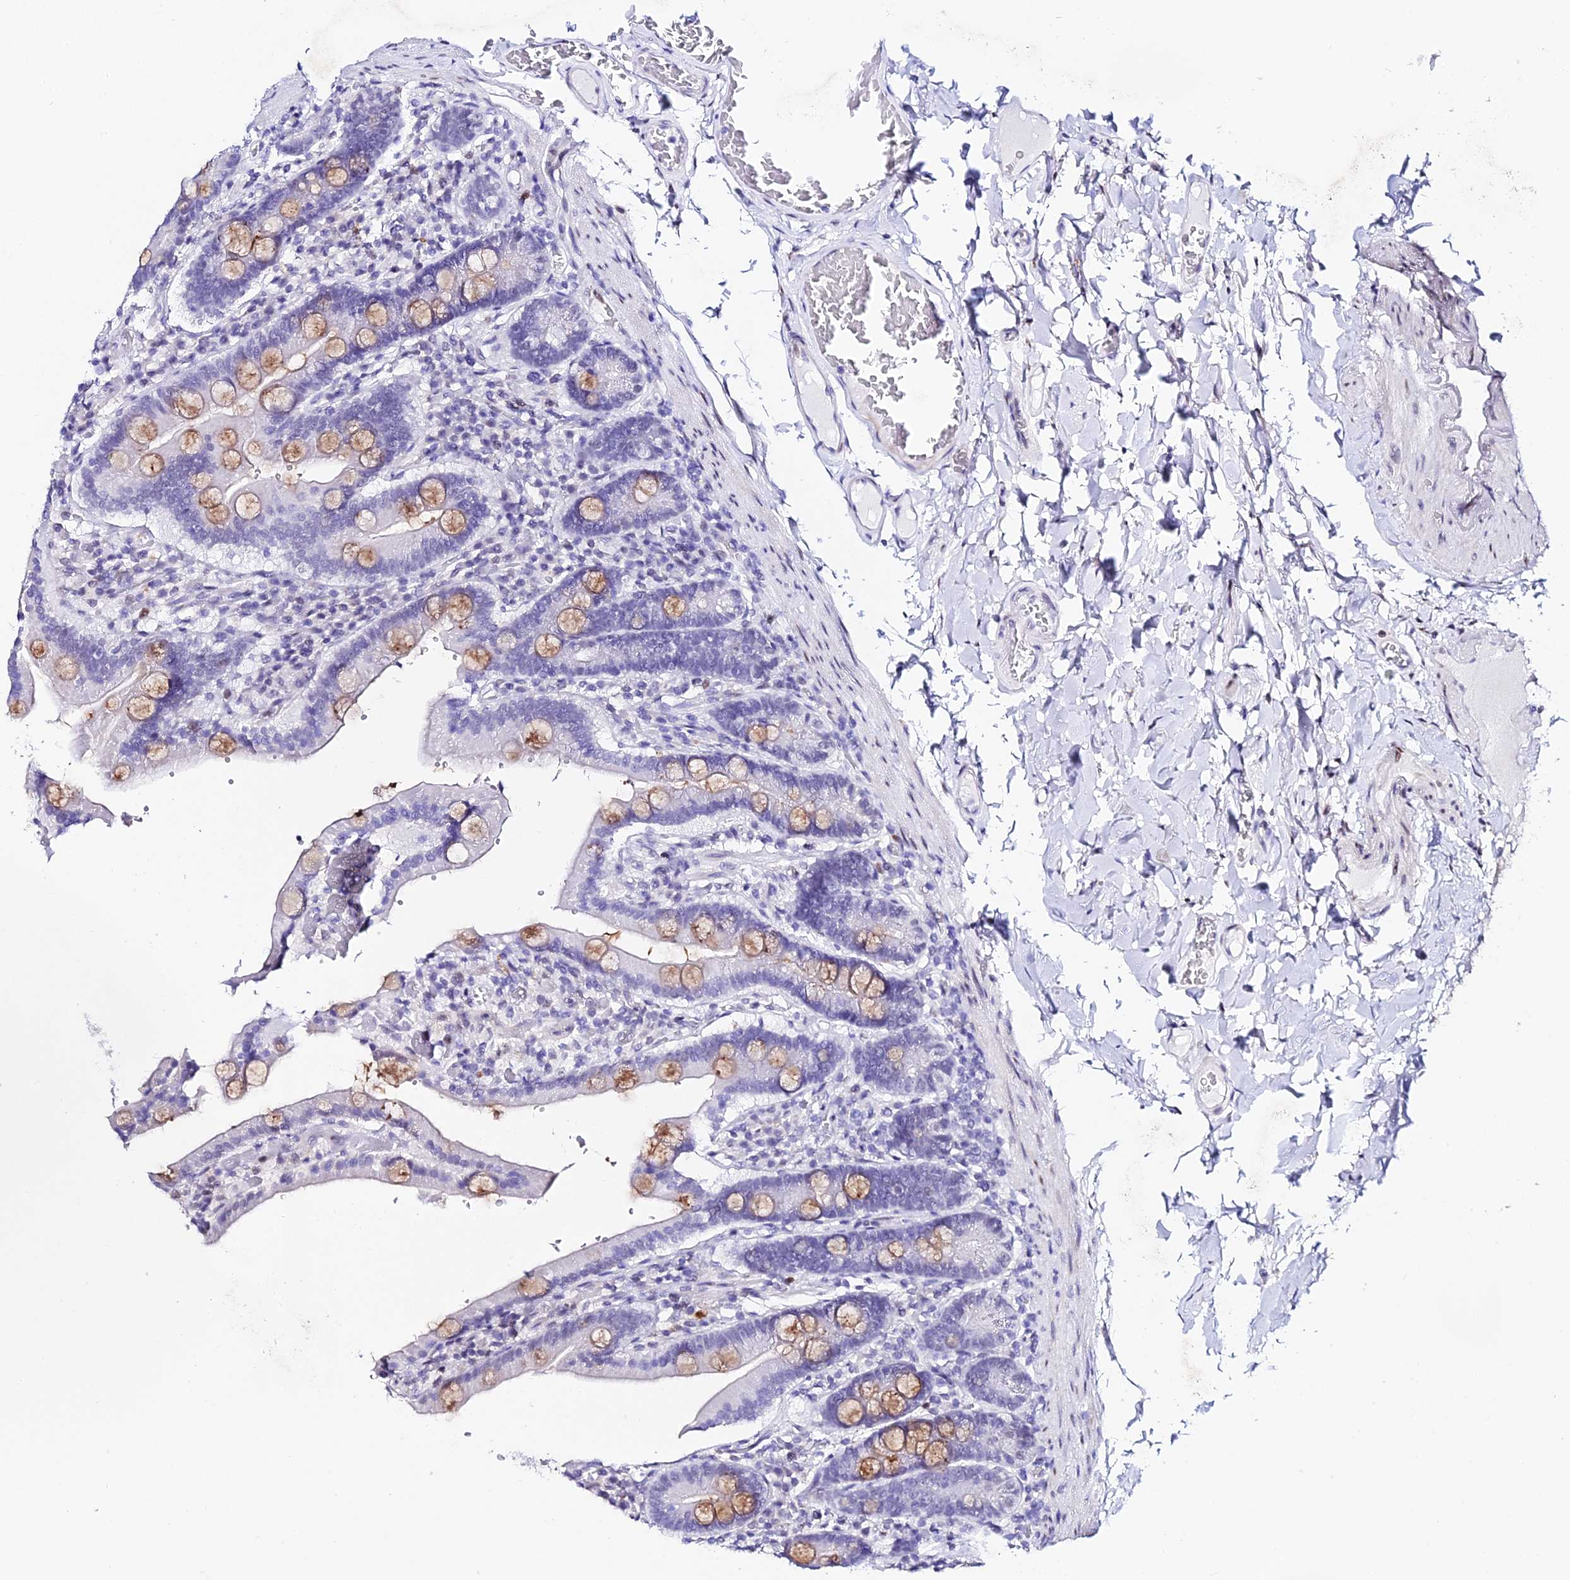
{"staining": {"intensity": "moderate", "quantity": "<25%", "location": "cytoplasmic/membranous"}, "tissue": "duodenum", "cell_type": "Glandular cells", "image_type": "normal", "snomed": [{"axis": "morphology", "description": "Normal tissue, NOS"}, {"axis": "topography", "description": "Duodenum"}], "caption": "Immunohistochemistry staining of normal duodenum, which exhibits low levels of moderate cytoplasmic/membranous positivity in about <25% of glandular cells indicating moderate cytoplasmic/membranous protein staining. The staining was performed using DAB (3,3'-diaminobenzidine) (brown) for protein detection and nuclei were counterstained in hematoxylin (blue).", "gene": "POFUT2", "patient": {"sex": "female", "age": 62}}